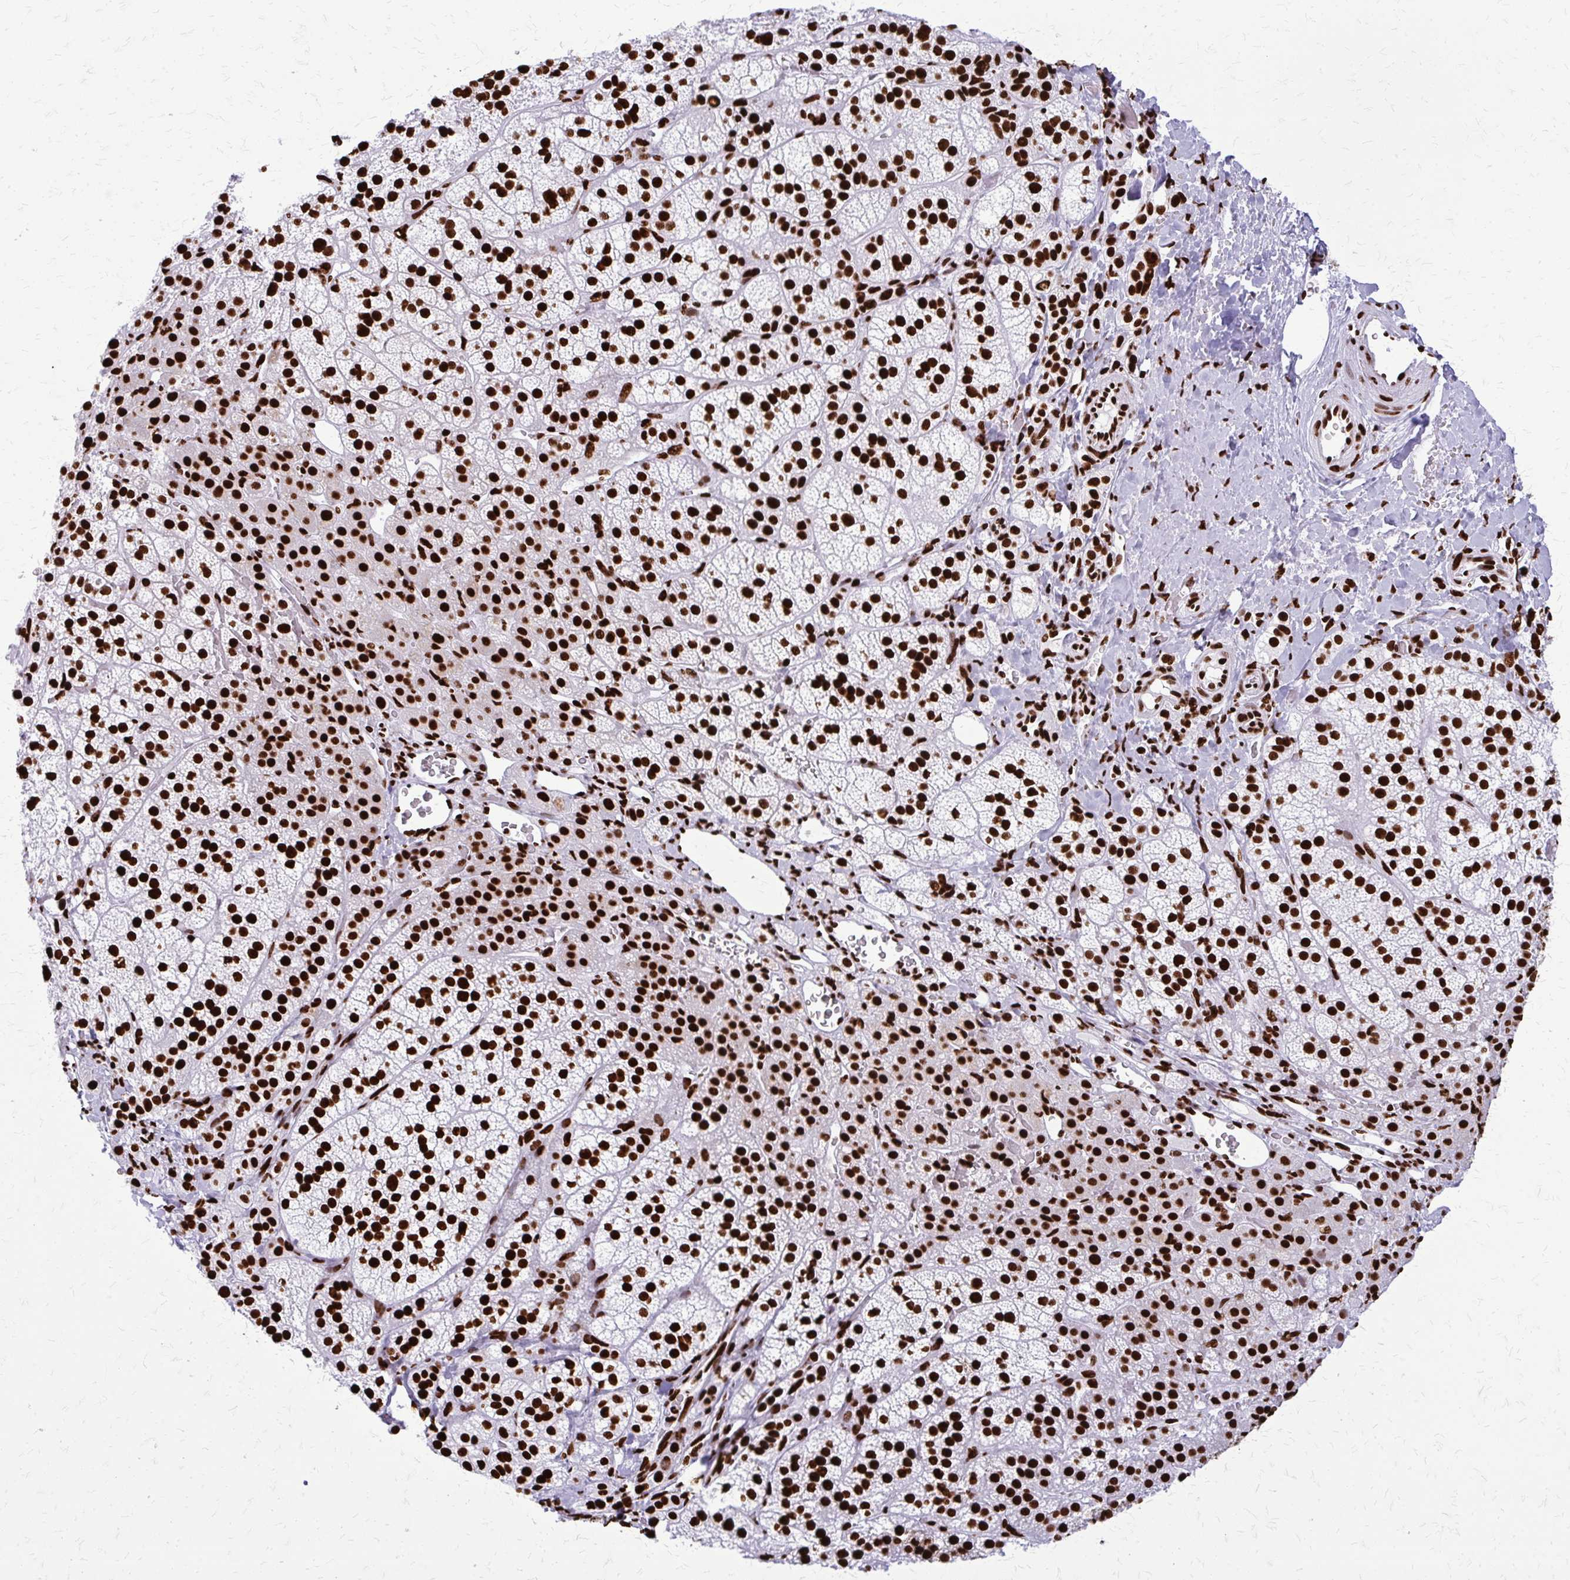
{"staining": {"intensity": "strong", "quantity": ">75%", "location": "nuclear"}, "tissue": "adrenal gland", "cell_type": "Glandular cells", "image_type": "normal", "snomed": [{"axis": "morphology", "description": "Normal tissue, NOS"}, {"axis": "topography", "description": "Adrenal gland"}], "caption": "A brown stain highlights strong nuclear positivity of a protein in glandular cells of normal human adrenal gland.", "gene": "SFPQ", "patient": {"sex": "female", "age": 60}}